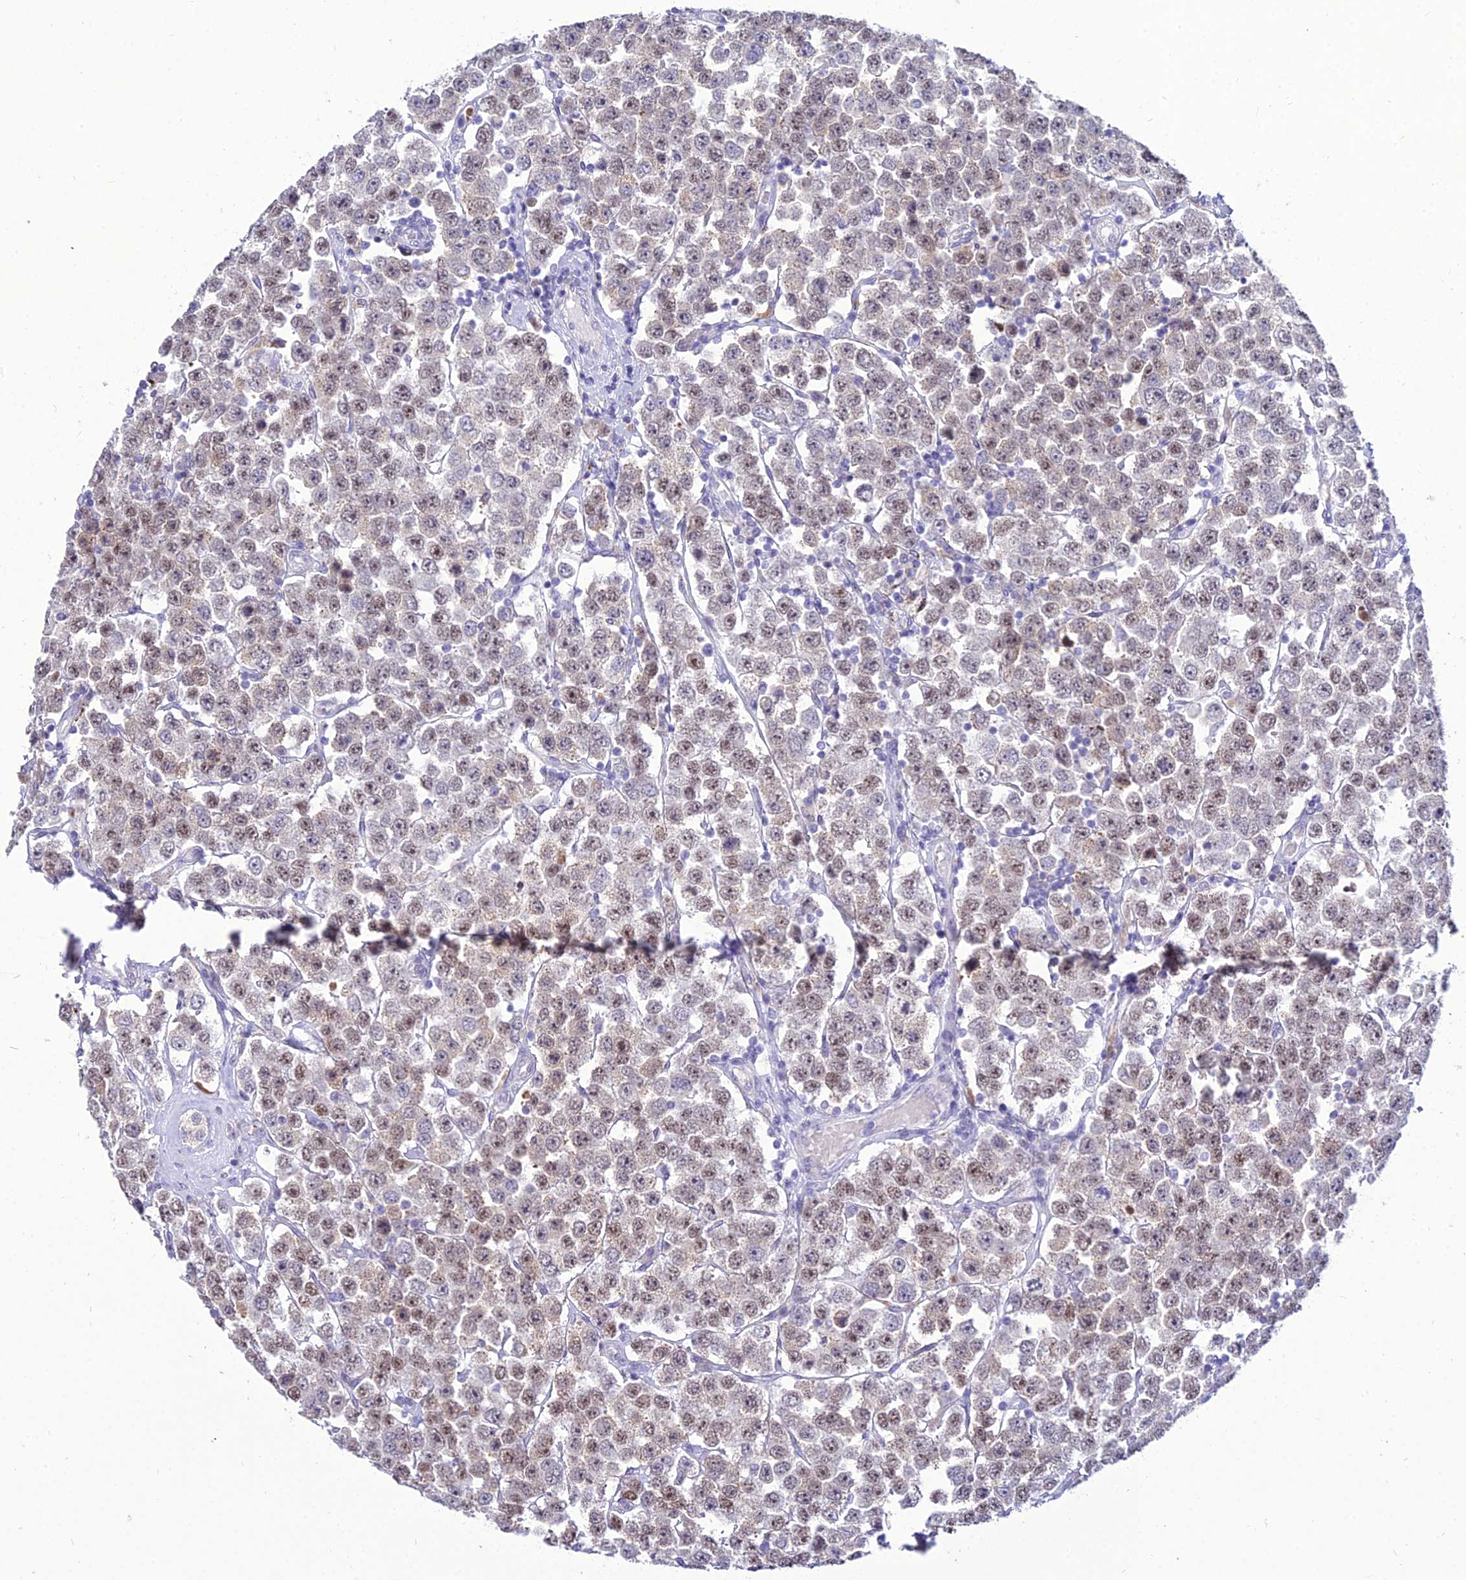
{"staining": {"intensity": "moderate", "quantity": "25%-75%", "location": "nuclear"}, "tissue": "testis cancer", "cell_type": "Tumor cells", "image_type": "cancer", "snomed": [{"axis": "morphology", "description": "Seminoma, NOS"}, {"axis": "topography", "description": "Testis"}], "caption": "An IHC histopathology image of neoplastic tissue is shown. Protein staining in brown shows moderate nuclear positivity in testis cancer within tumor cells. The staining was performed using DAB (3,3'-diaminobenzidine), with brown indicating positive protein expression. Nuclei are stained blue with hematoxylin.", "gene": "C6orf163", "patient": {"sex": "male", "age": 28}}